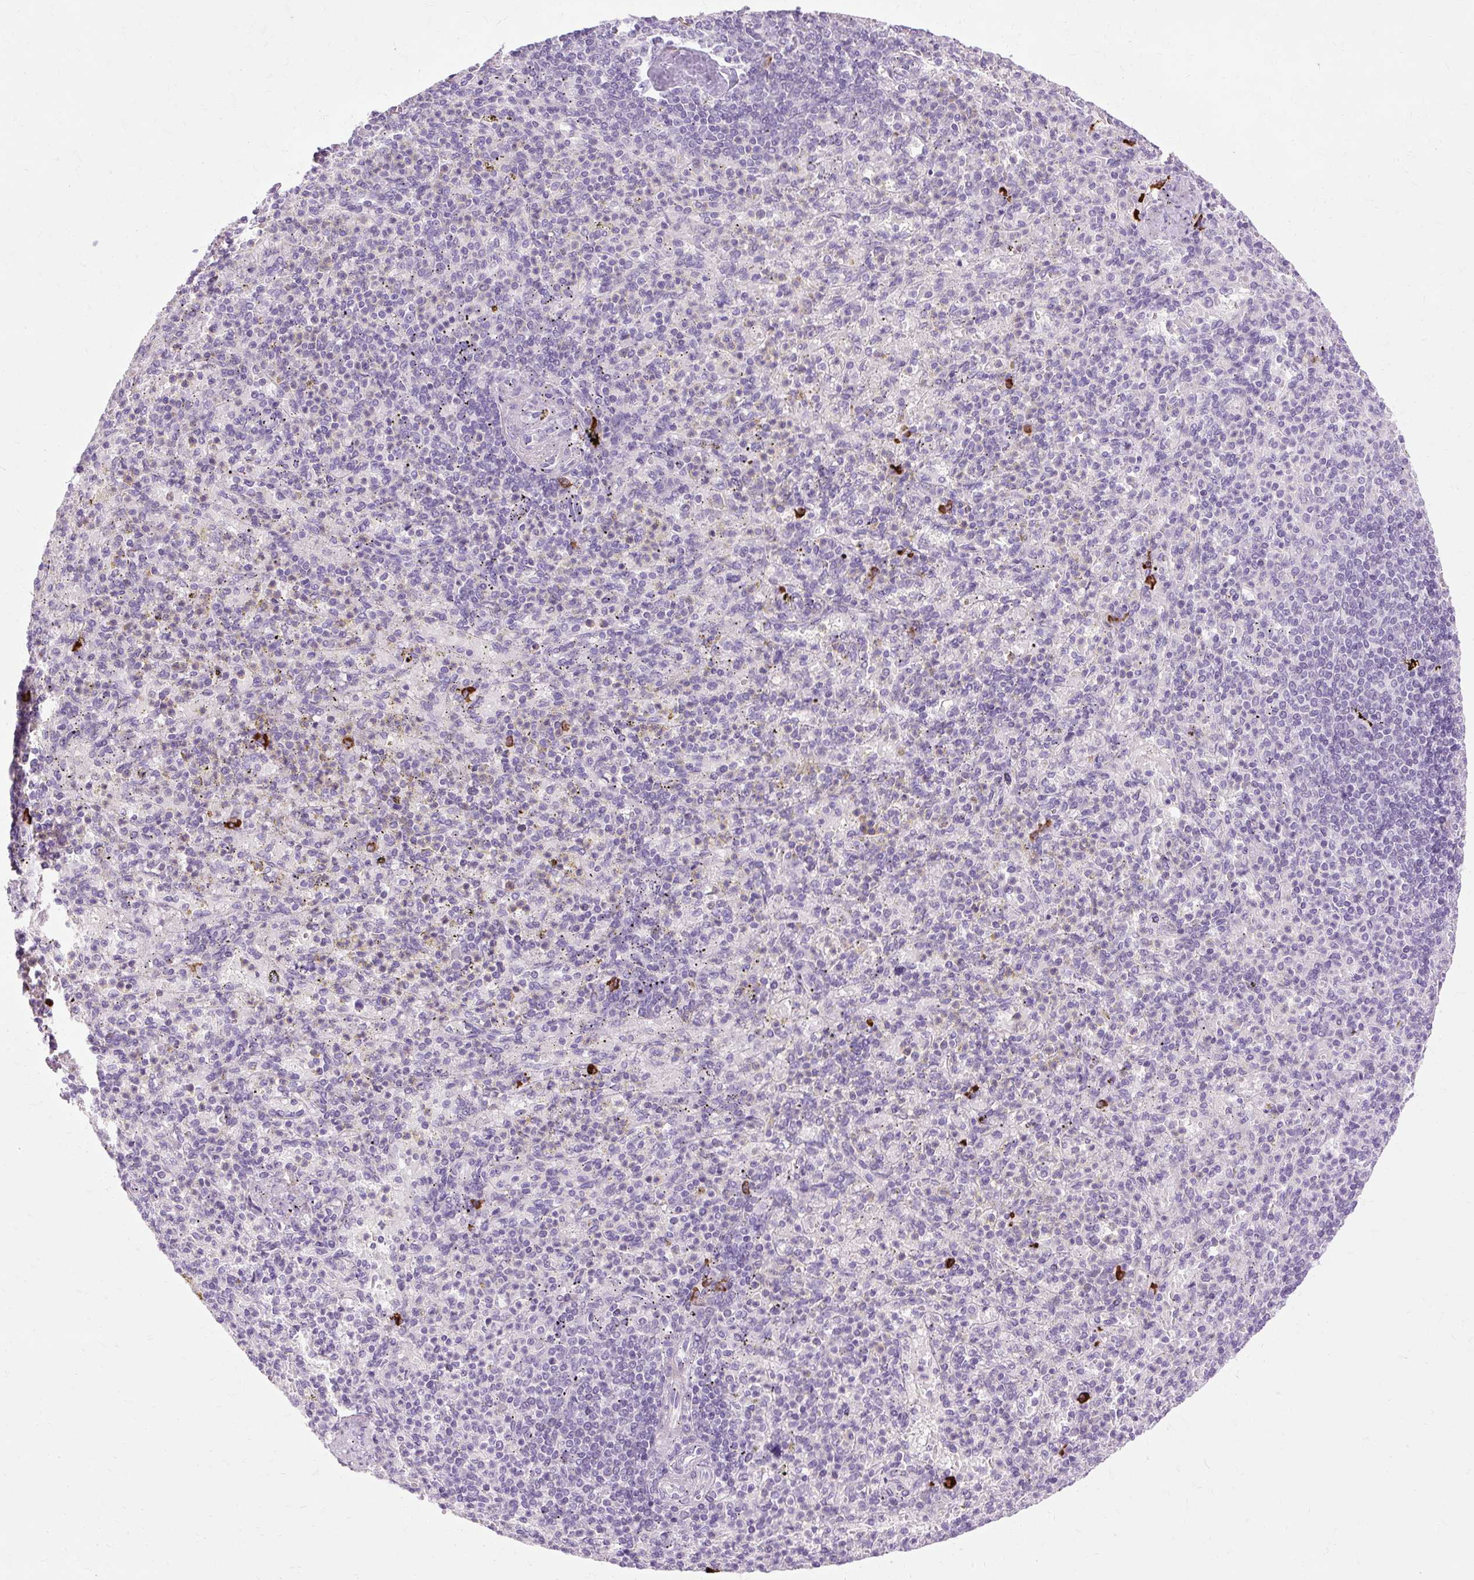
{"staining": {"intensity": "strong", "quantity": "<25%", "location": "cytoplasmic/membranous"}, "tissue": "spleen", "cell_type": "Cells in red pulp", "image_type": "normal", "snomed": [{"axis": "morphology", "description": "Normal tissue, NOS"}, {"axis": "topography", "description": "Spleen"}], "caption": "IHC (DAB (3,3'-diaminobenzidine)) staining of benign human spleen shows strong cytoplasmic/membranous protein positivity in about <25% of cells in red pulp. (Brightfield microscopy of DAB IHC at high magnification).", "gene": "ARRDC2", "patient": {"sex": "female", "age": 74}}